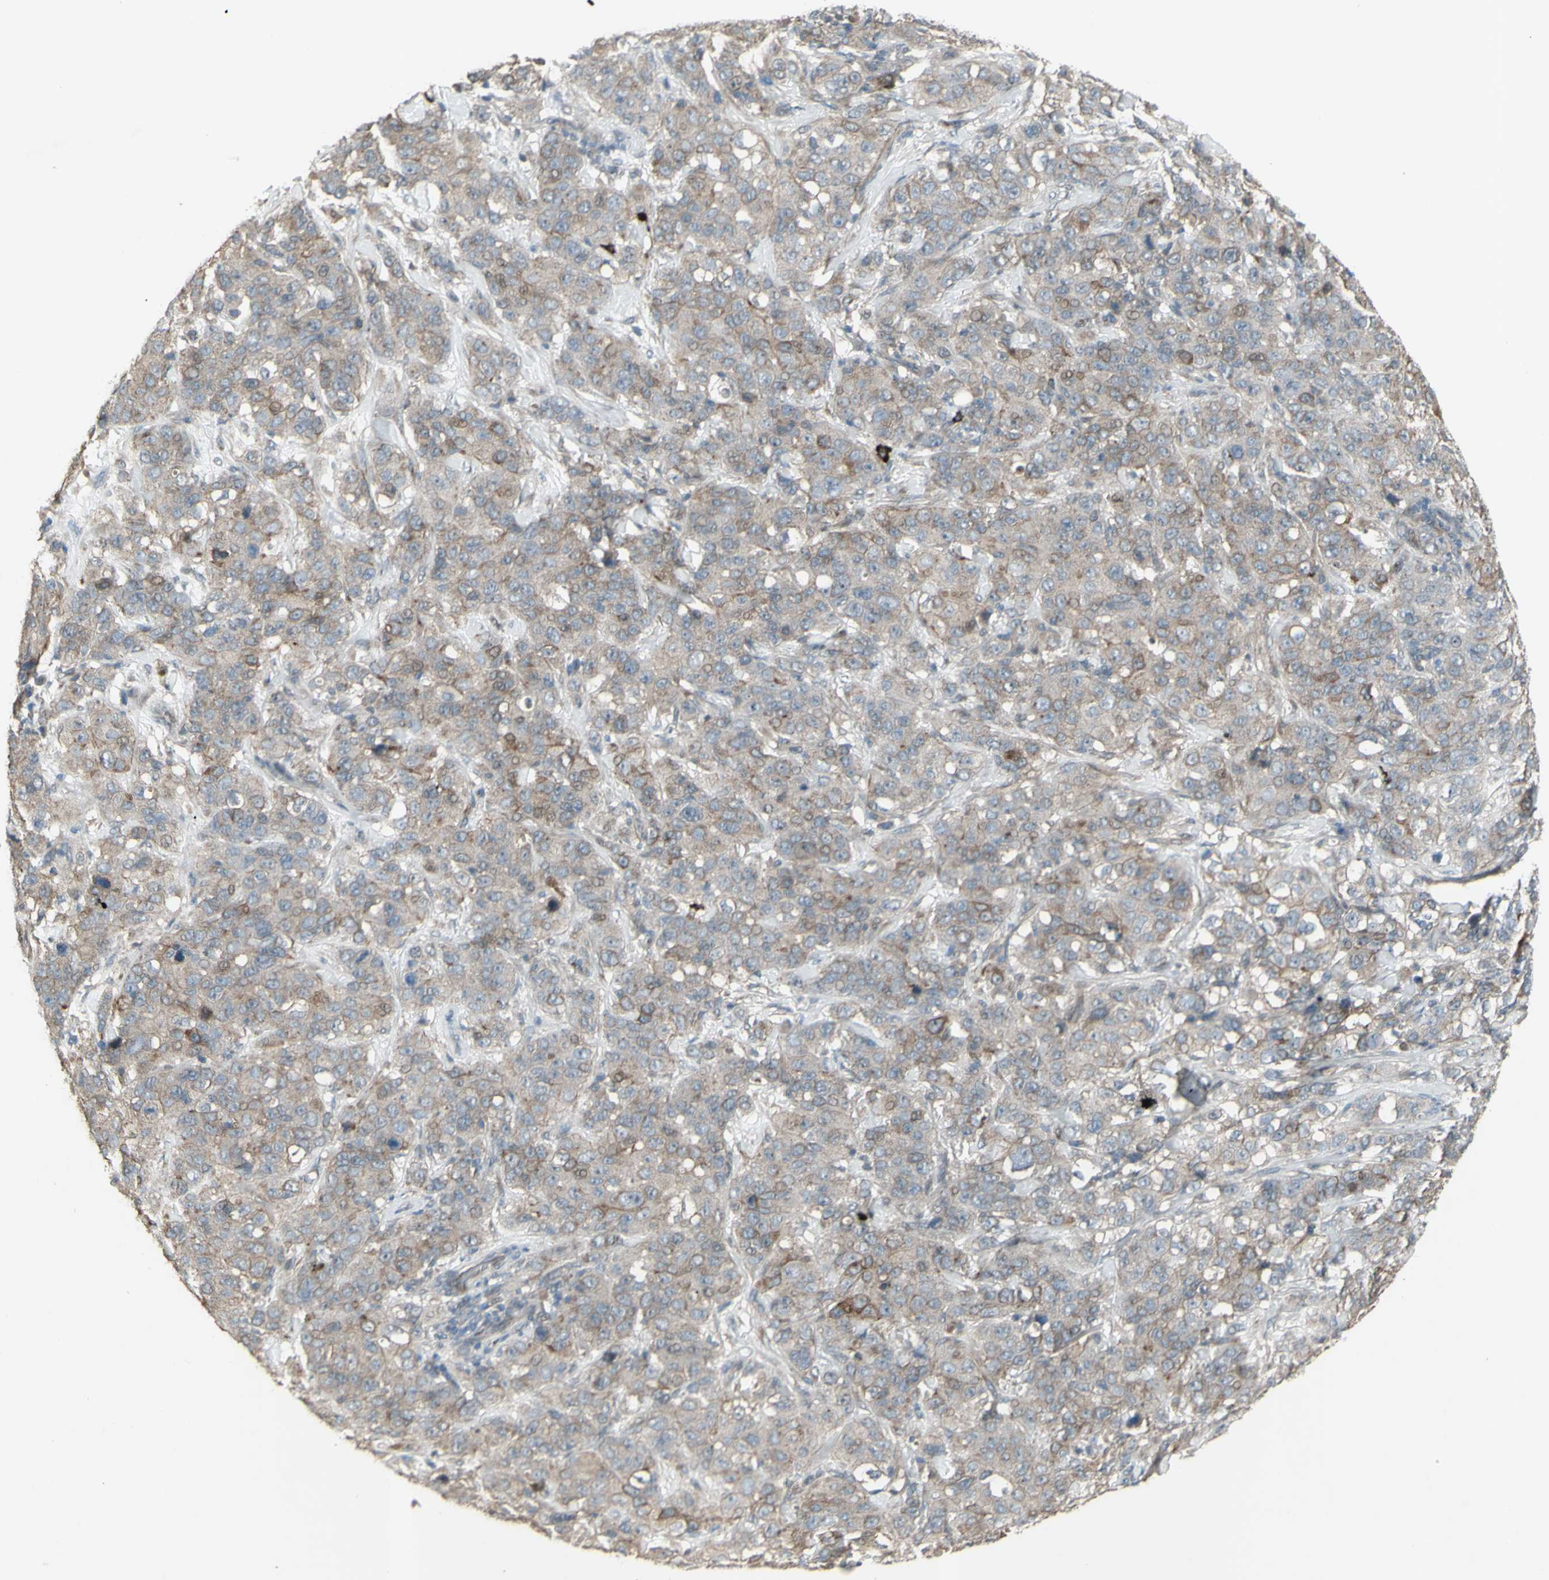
{"staining": {"intensity": "moderate", "quantity": ">75%", "location": "cytoplasmic/membranous"}, "tissue": "stomach cancer", "cell_type": "Tumor cells", "image_type": "cancer", "snomed": [{"axis": "morphology", "description": "Adenocarcinoma, NOS"}, {"axis": "topography", "description": "Stomach"}], "caption": "Brown immunohistochemical staining in human adenocarcinoma (stomach) demonstrates moderate cytoplasmic/membranous positivity in about >75% of tumor cells. (DAB = brown stain, brightfield microscopy at high magnification).", "gene": "GRAMD1B", "patient": {"sex": "male", "age": 48}}